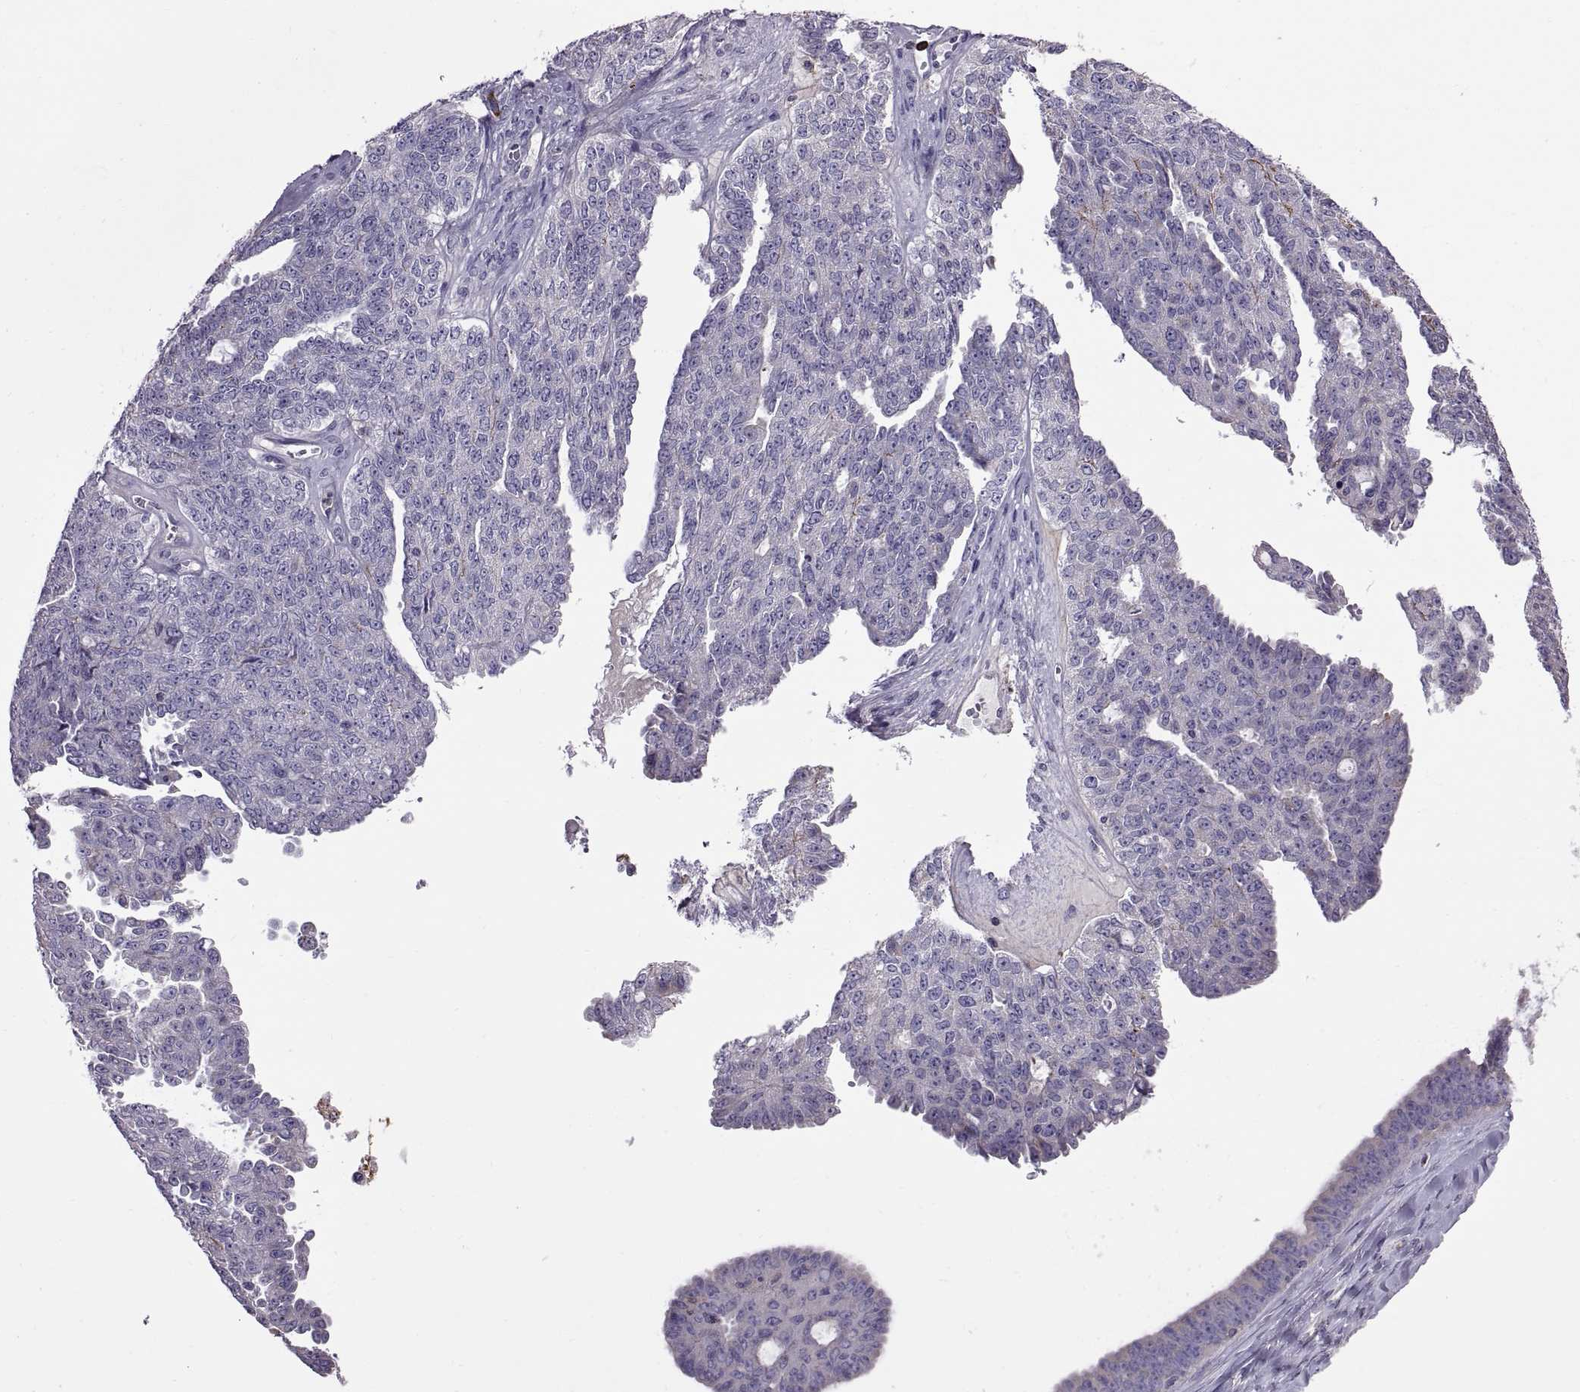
{"staining": {"intensity": "negative", "quantity": "none", "location": "none"}, "tissue": "ovarian cancer", "cell_type": "Tumor cells", "image_type": "cancer", "snomed": [{"axis": "morphology", "description": "Cystadenocarcinoma, serous, NOS"}, {"axis": "topography", "description": "Ovary"}], "caption": "DAB immunohistochemical staining of human ovarian cancer shows no significant staining in tumor cells. (DAB immunohistochemistry (IHC) with hematoxylin counter stain).", "gene": "EMILIN2", "patient": {"sex": "female", "age": 71}}